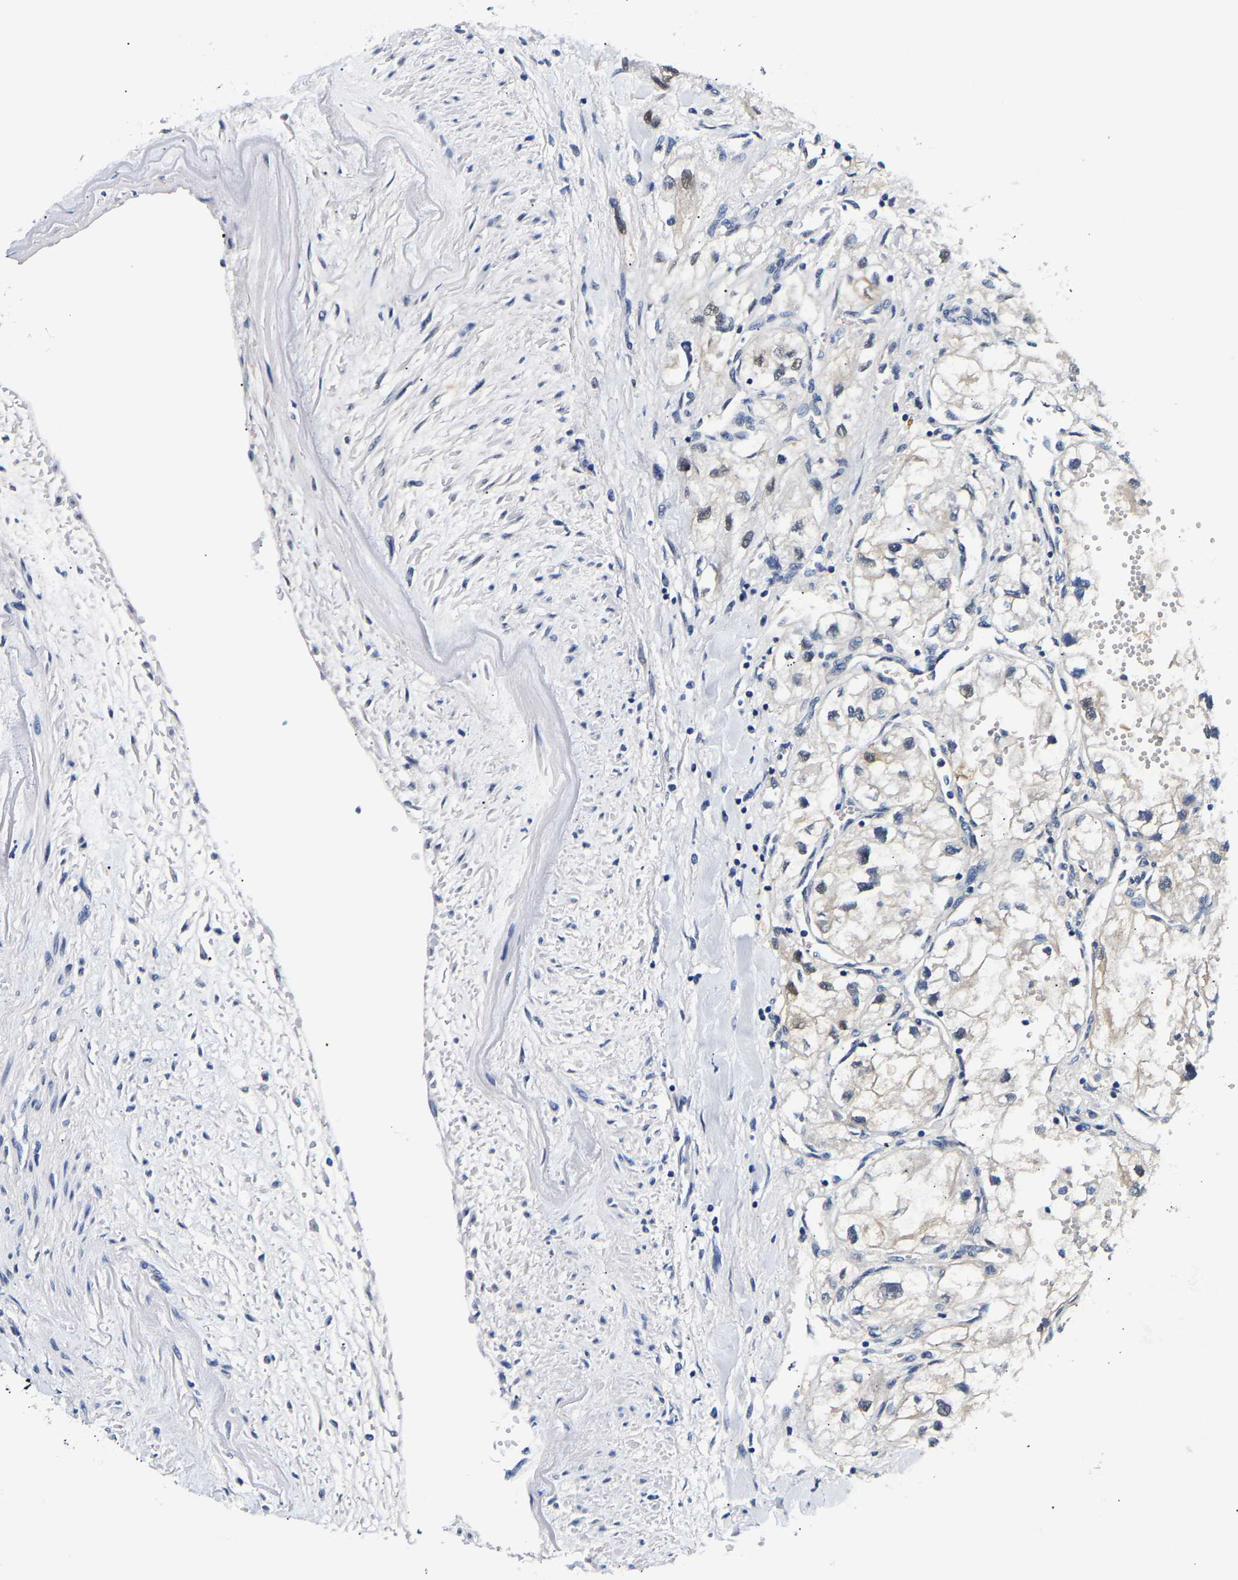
{"staining": {"intensity": "negative", "quantity": "none", "location": "none"}, "tissue": "renal cancer", "cell_type": "Tumor cells", "image_type": "cancer", "snomed": [{"axis": "morphology", "description": "Adenocarcinoma, NOS"}, {"axis": "topography", "description": "Kidney"}], "caption": "This is a histopathology image of immunohistochemistry (IHC) staining of renal adenocarcinoma, which shows no positivity in tumor cells.", "gene": "UCHL3", "patient": {"sex": "female", "age": 70}}